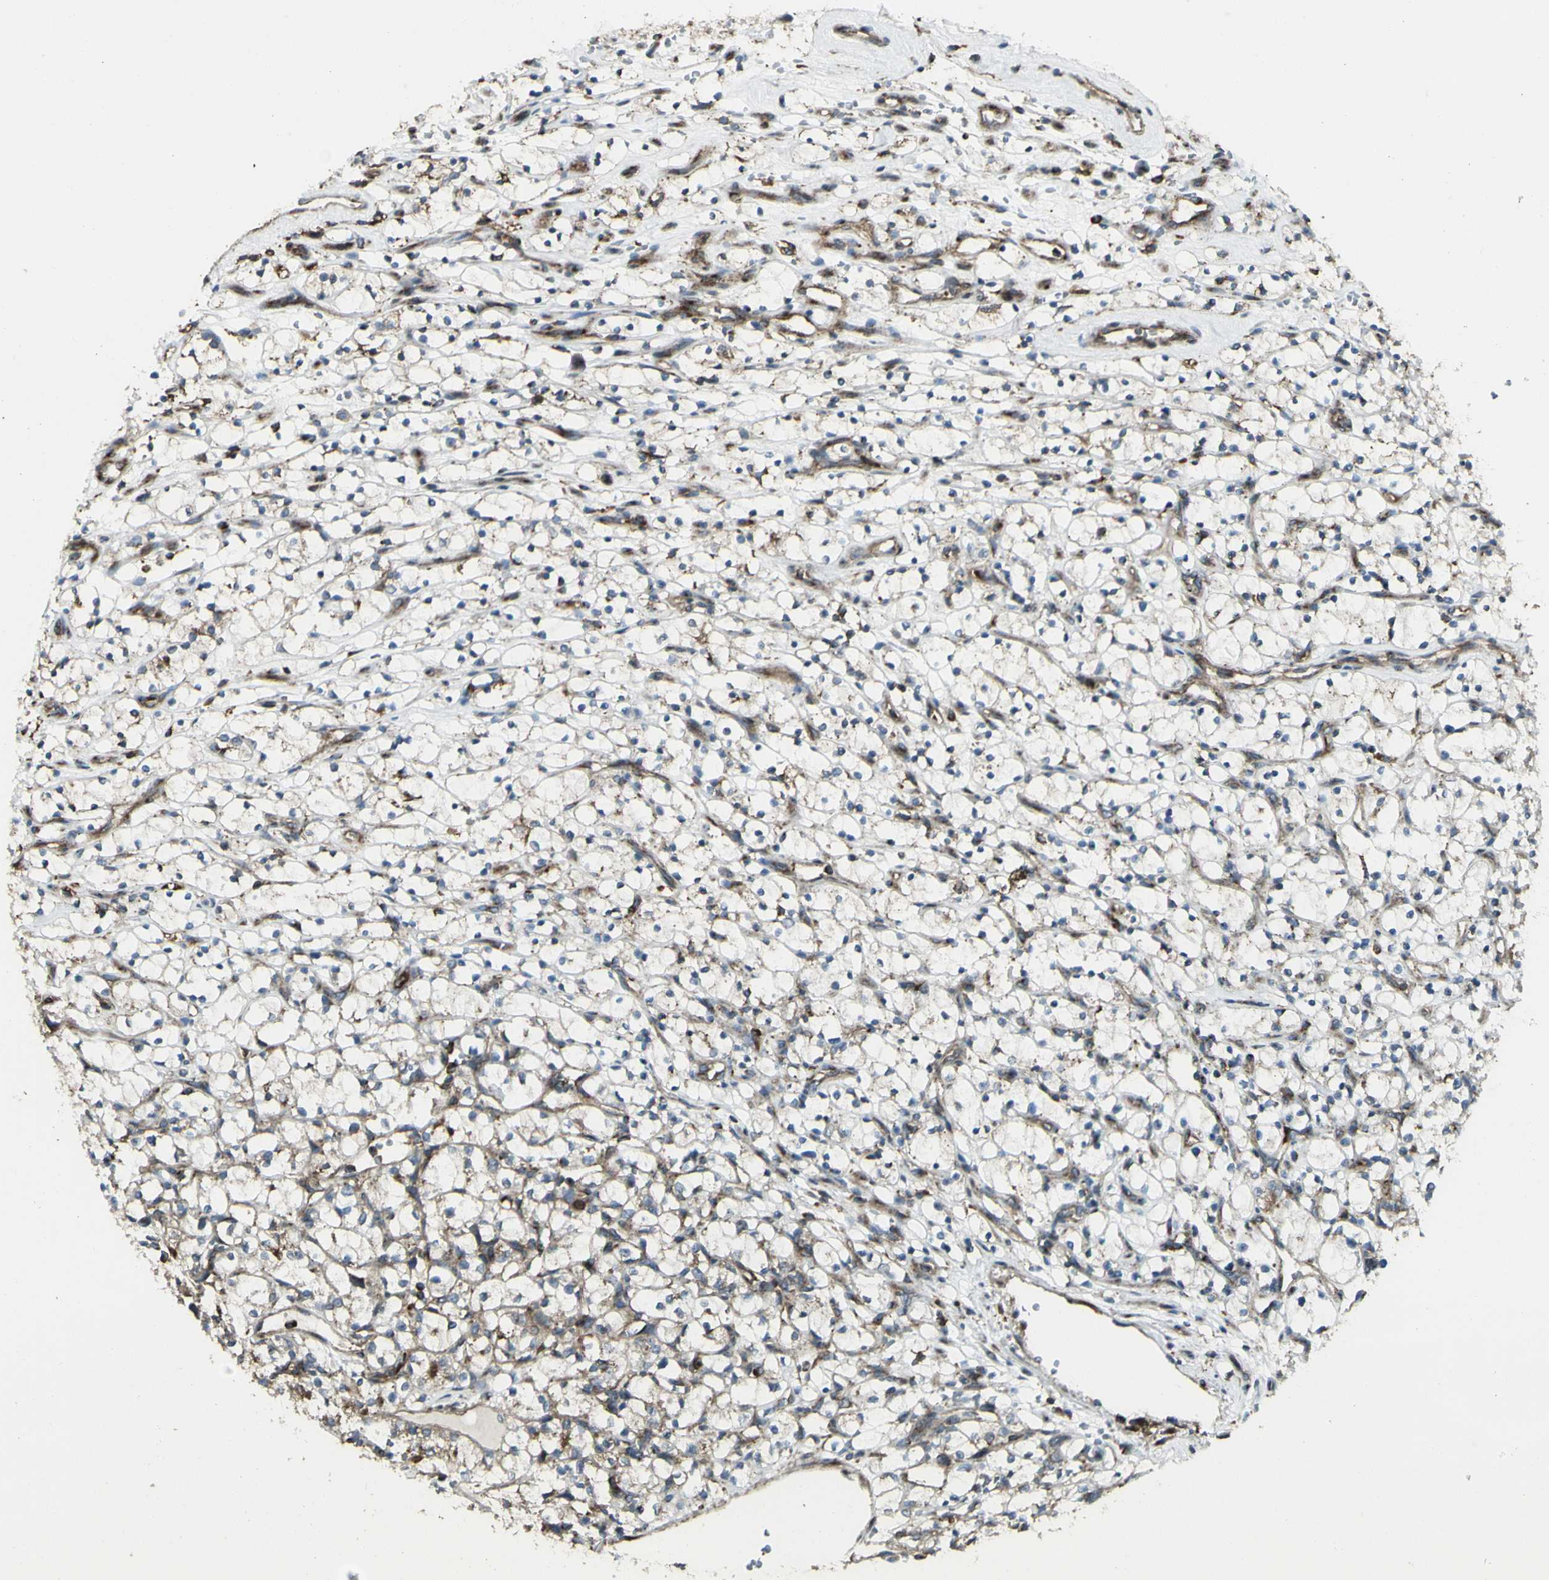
{"staining": {"intensity": "weak", "quantity": "<25%", "location": "cytoplasmic/membranous"}, "tissue": "renal cancer", "cell_type": "Tumor cells", "image_type": "cancer", "snomed": [{"axis": "morphology", "description": "Adenocarcinoma, NOS"}, {"axis": "topography", "description": "Kidney"}], "caption": "Tumor cells are negative for brown protein staining in renal cancer (adenocarcinoma).", "gene": "NAPA", "patient": {"sex": "female", "age": 69}}